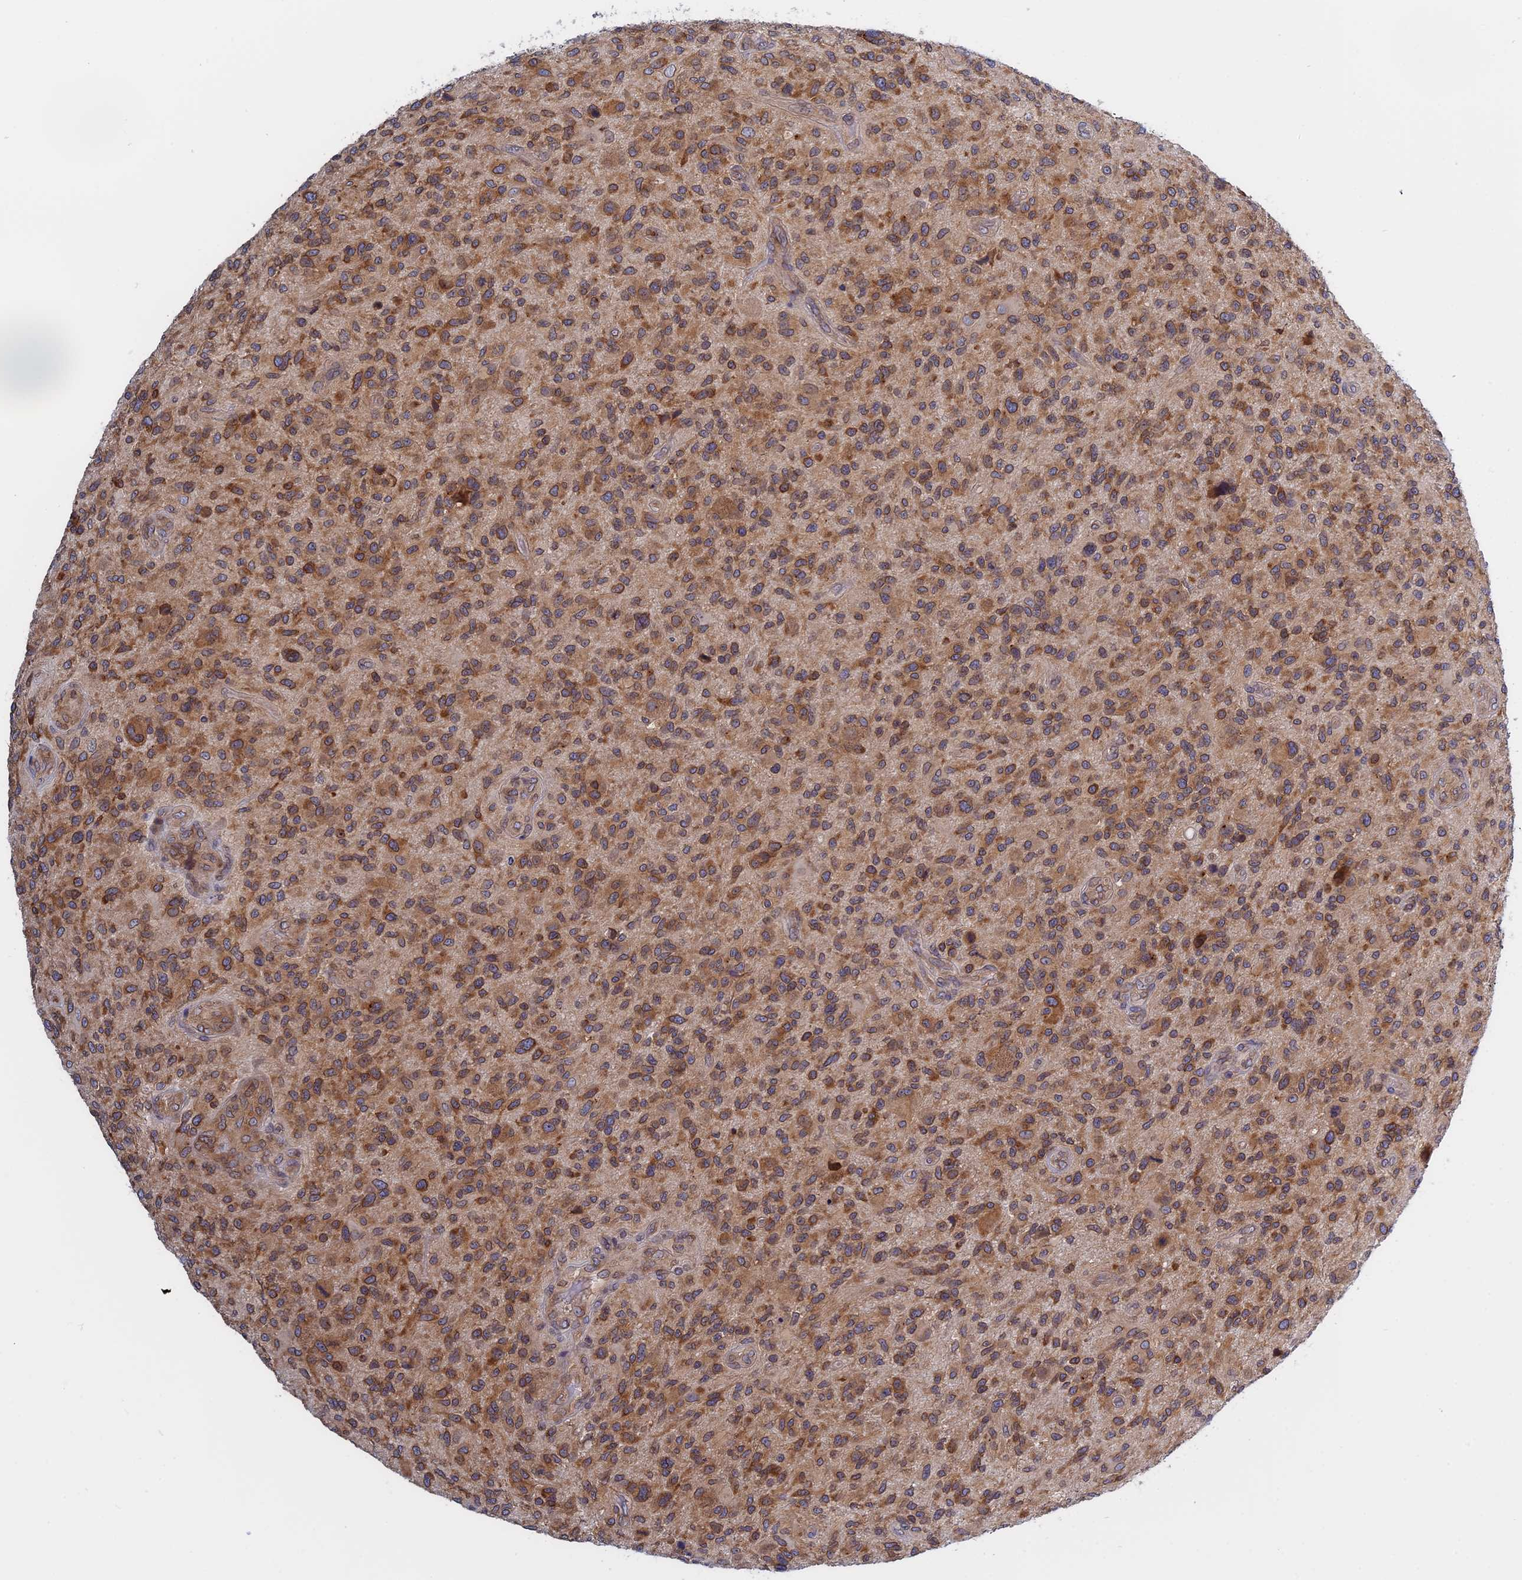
{"staining": {"intensity": "moderate", "quantity": ">75%", "location": "cytoplasmic/membranous"}, "tissue": "glioma", "cell_type": "Tumor cells", "image_type": "cancer", "snomed": [{"axis": "morphology", "description": "Glioma, malignant, High grade"}, {"axis": "topography", "description": "Brain"}], "caption": "Immunohistochemistry (IHC) image of neoplastic tissue: human malignant high-grade glioma stained using immunohistochemistry exhibits medium levels of moderate protein expression localized specifically in the cytoplasmic/membranous of tumor cells, appearing as a cytoplasmic/membranous brown color.", "gene": "NAA10", "patient": {"sex": "male", "age": 47}}